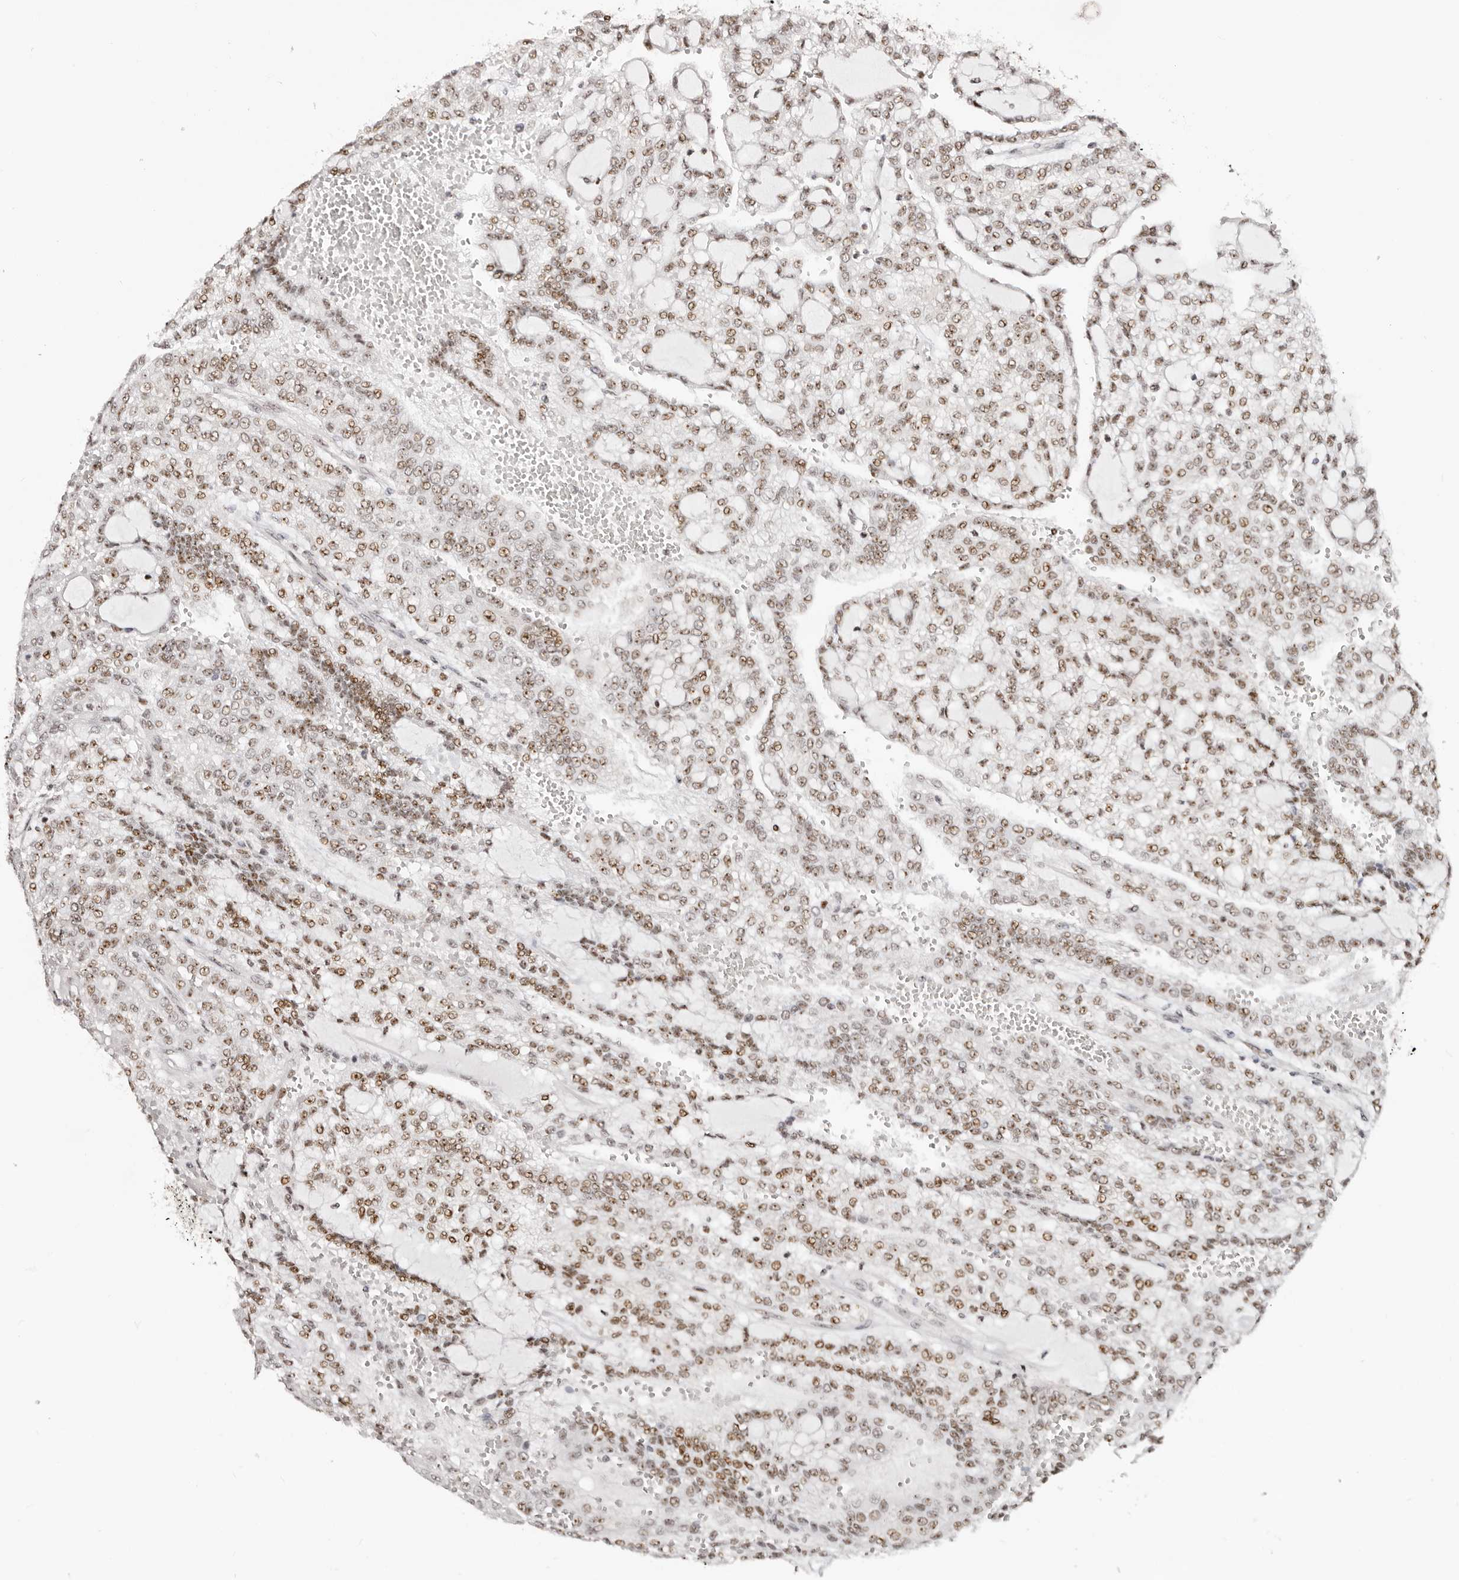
{"staining": {"intensity": "moderate", "quantity": ">75%", "location": "nuclear"}, "tissue": "renal cancer", "cell_type": "Tumor cells", "image_type": "cancer", "snomed": [{"axis": "morphology", "description": "Adenocarcinoma, NOS"}, {"axis": "topography", "description": "Kidney"}], "caption": "High-magnification brightfield microscopy of renal adenocarcinoma stained with DAB (3,3'-diaminobenzidine) (brown) and counterstained with hematoxylin (blue). tumor cells exhibit moderate nuclear expression is present in approximately>75% of cells. (brown staining indicates protein expression, while blue staining denotes nuclei).", "gene": "IQGAP3", "patient": {"sex": "male", "age": 63}}